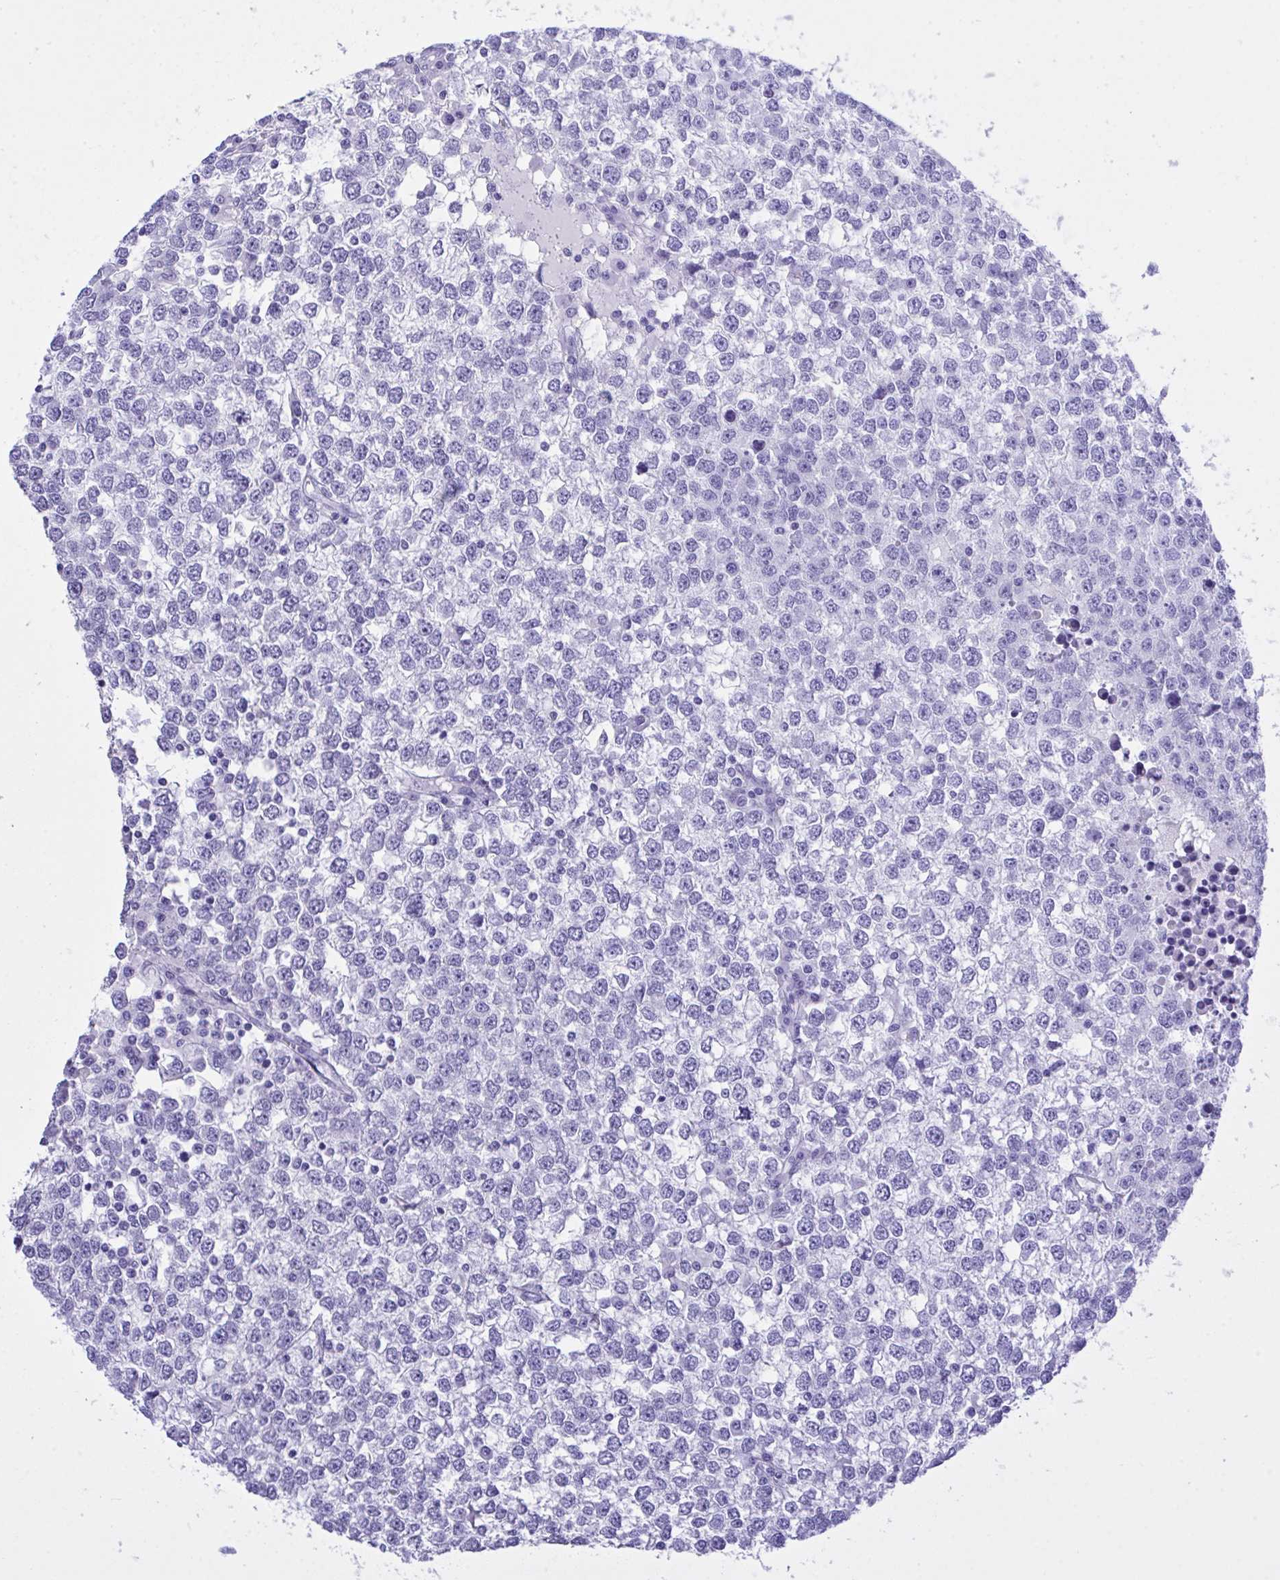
{"staining": {"intensity": "negative", "quantity": "none", "location": "none"}, "tissue": "testis cancer", "cell_type": "Tumor cells", "image_type": "cancer", "snomed": [{"axis": "morphology", "description": "Seminoma, NOS"}, {"axis": "topography", "description": "Testis"}], "caption": "DAB immunohistochemical staining of human testis cancer reveals no significant staining in tumor cells.", "gene": "BEX5", "patient": {"sex": "male", "age": 65}}